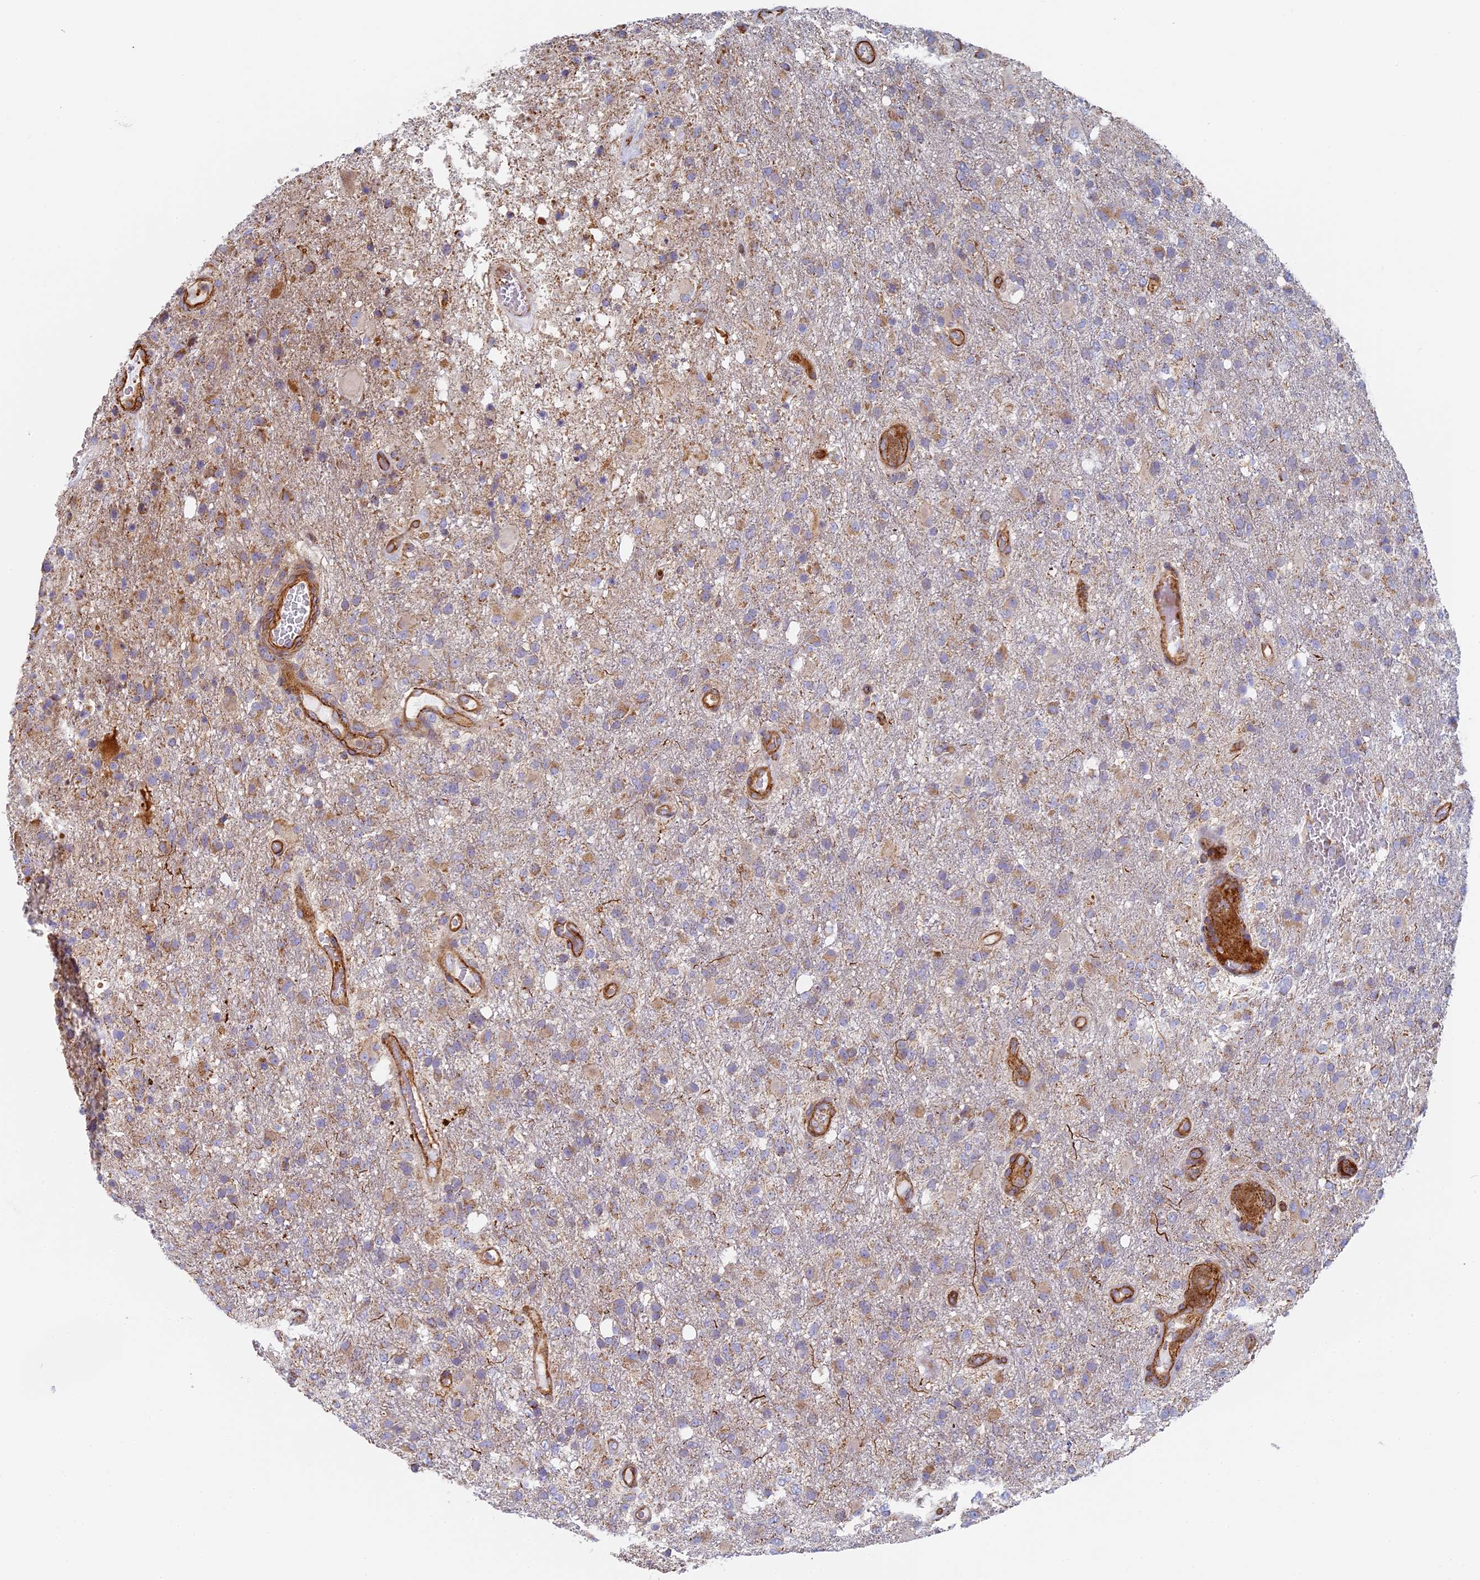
{"staining": {"intensity": "weak", "quantity": "25%-75%", "location": "cytoplasmic/membranous"}, "tissue": "glioma", "cell_type": "Tumor cells", "image_type": "cancer", "snomed": [{"axis": "morphology", "description": "Glioma, malignant, High grade"}, {"axis": "topography", "description": "Brain"}], "caption": "Immunohistochemistry (DAB) staining of human malignant glioma (high-grade) displays weak cytoplasmic/membranous protein staining in about 25%-75% of tumor cells.", "gene": "DDA1", "patient": {"sex": "female", "age": 74}}